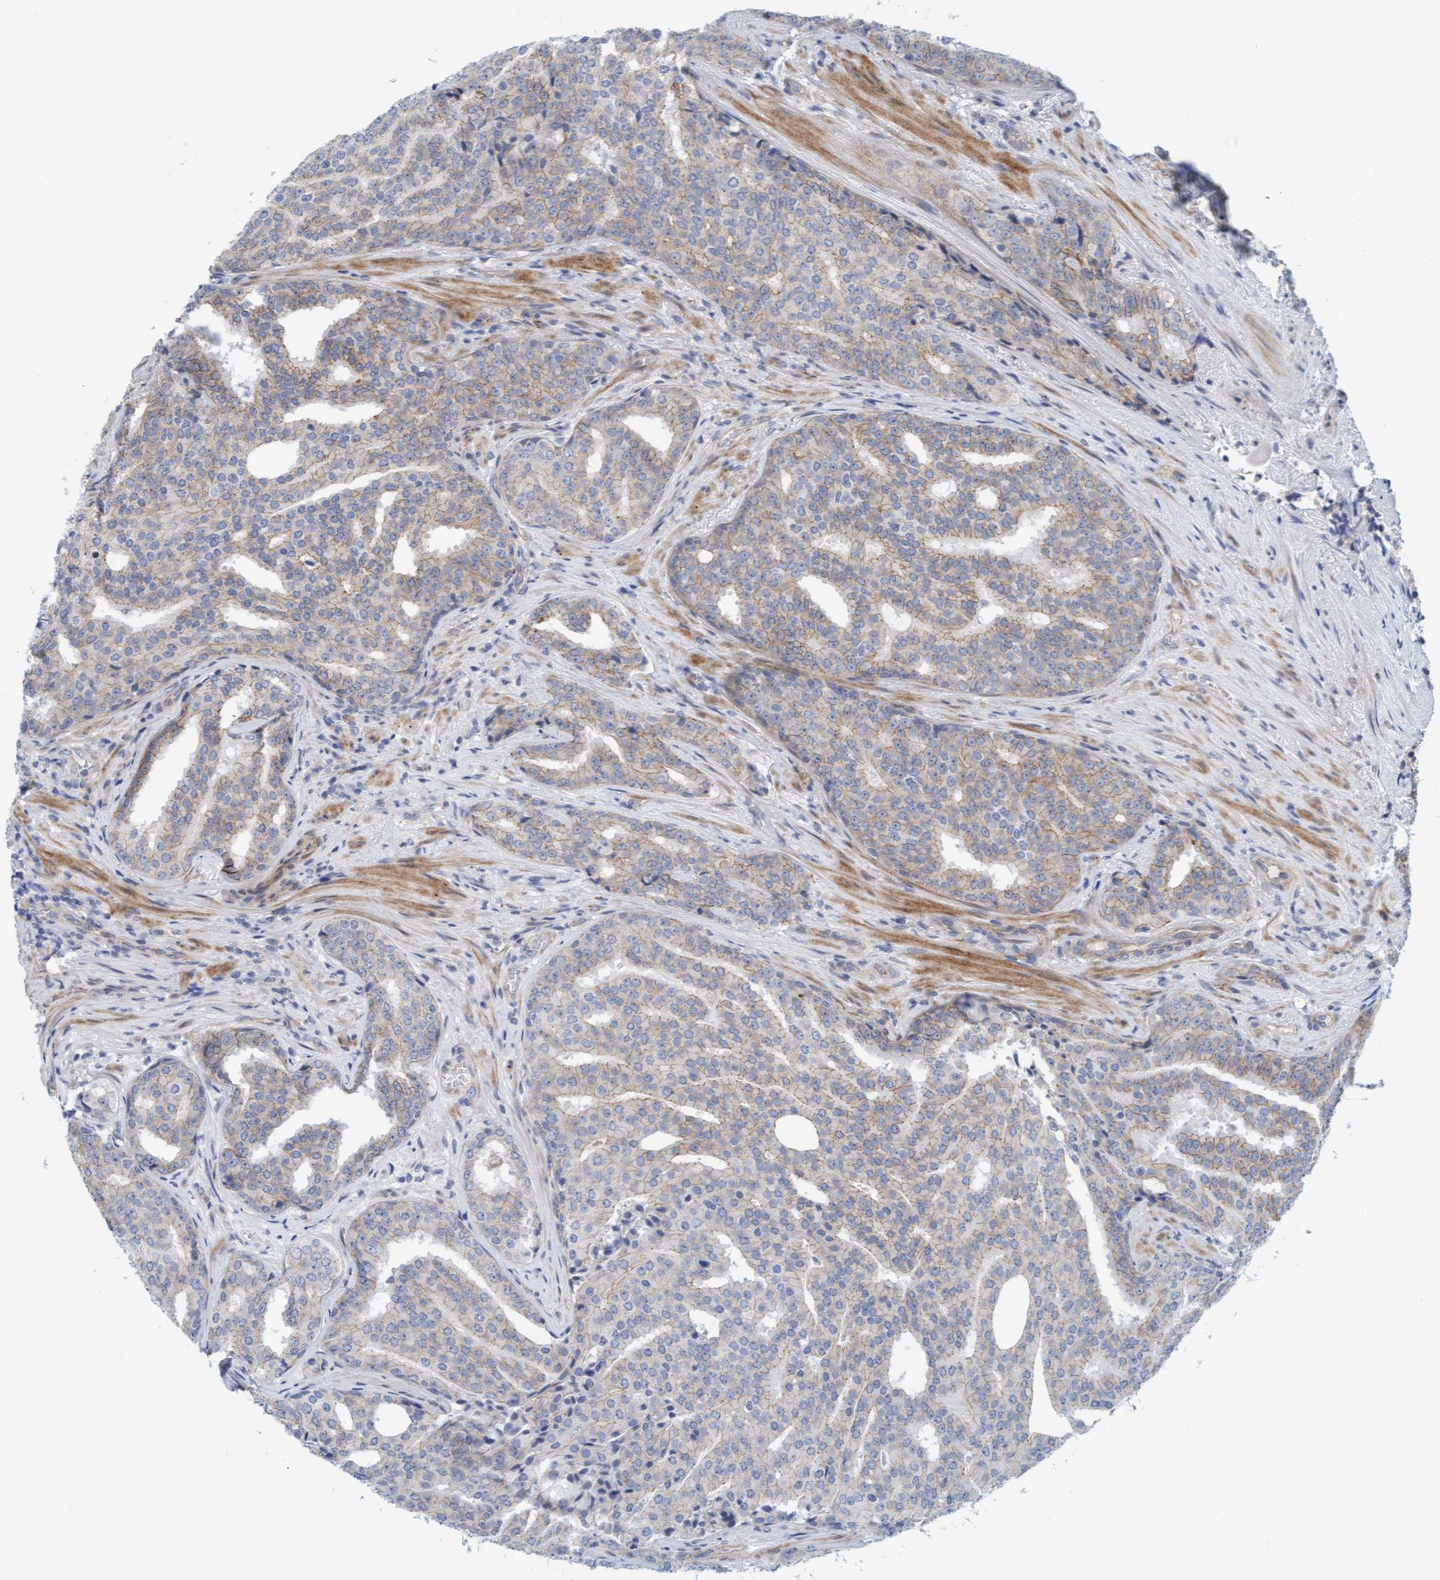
{"staining": {"intensity": "weak", "quantity": "25%-75%", "location": "cytoplasmic/membranous"}, "tissue": "prostate cancer", "cell_type": "Tumor cells", "image_type": "cancer", "snomed": [{"axis": "morphology", "description": "Adenocarcinoma, High grade"}, {"axis": "topography", "description": "Prostate"}], "caption": "Brown immunohistochemical staining in adenocarcinoma (high-grade) (prostate) demonstrates weak cytoplasmic/membranous positivity in about 25%-75% of tumor cells.", "gene": "KRBA2", "patient": {"sex": "male", "age": 71}}